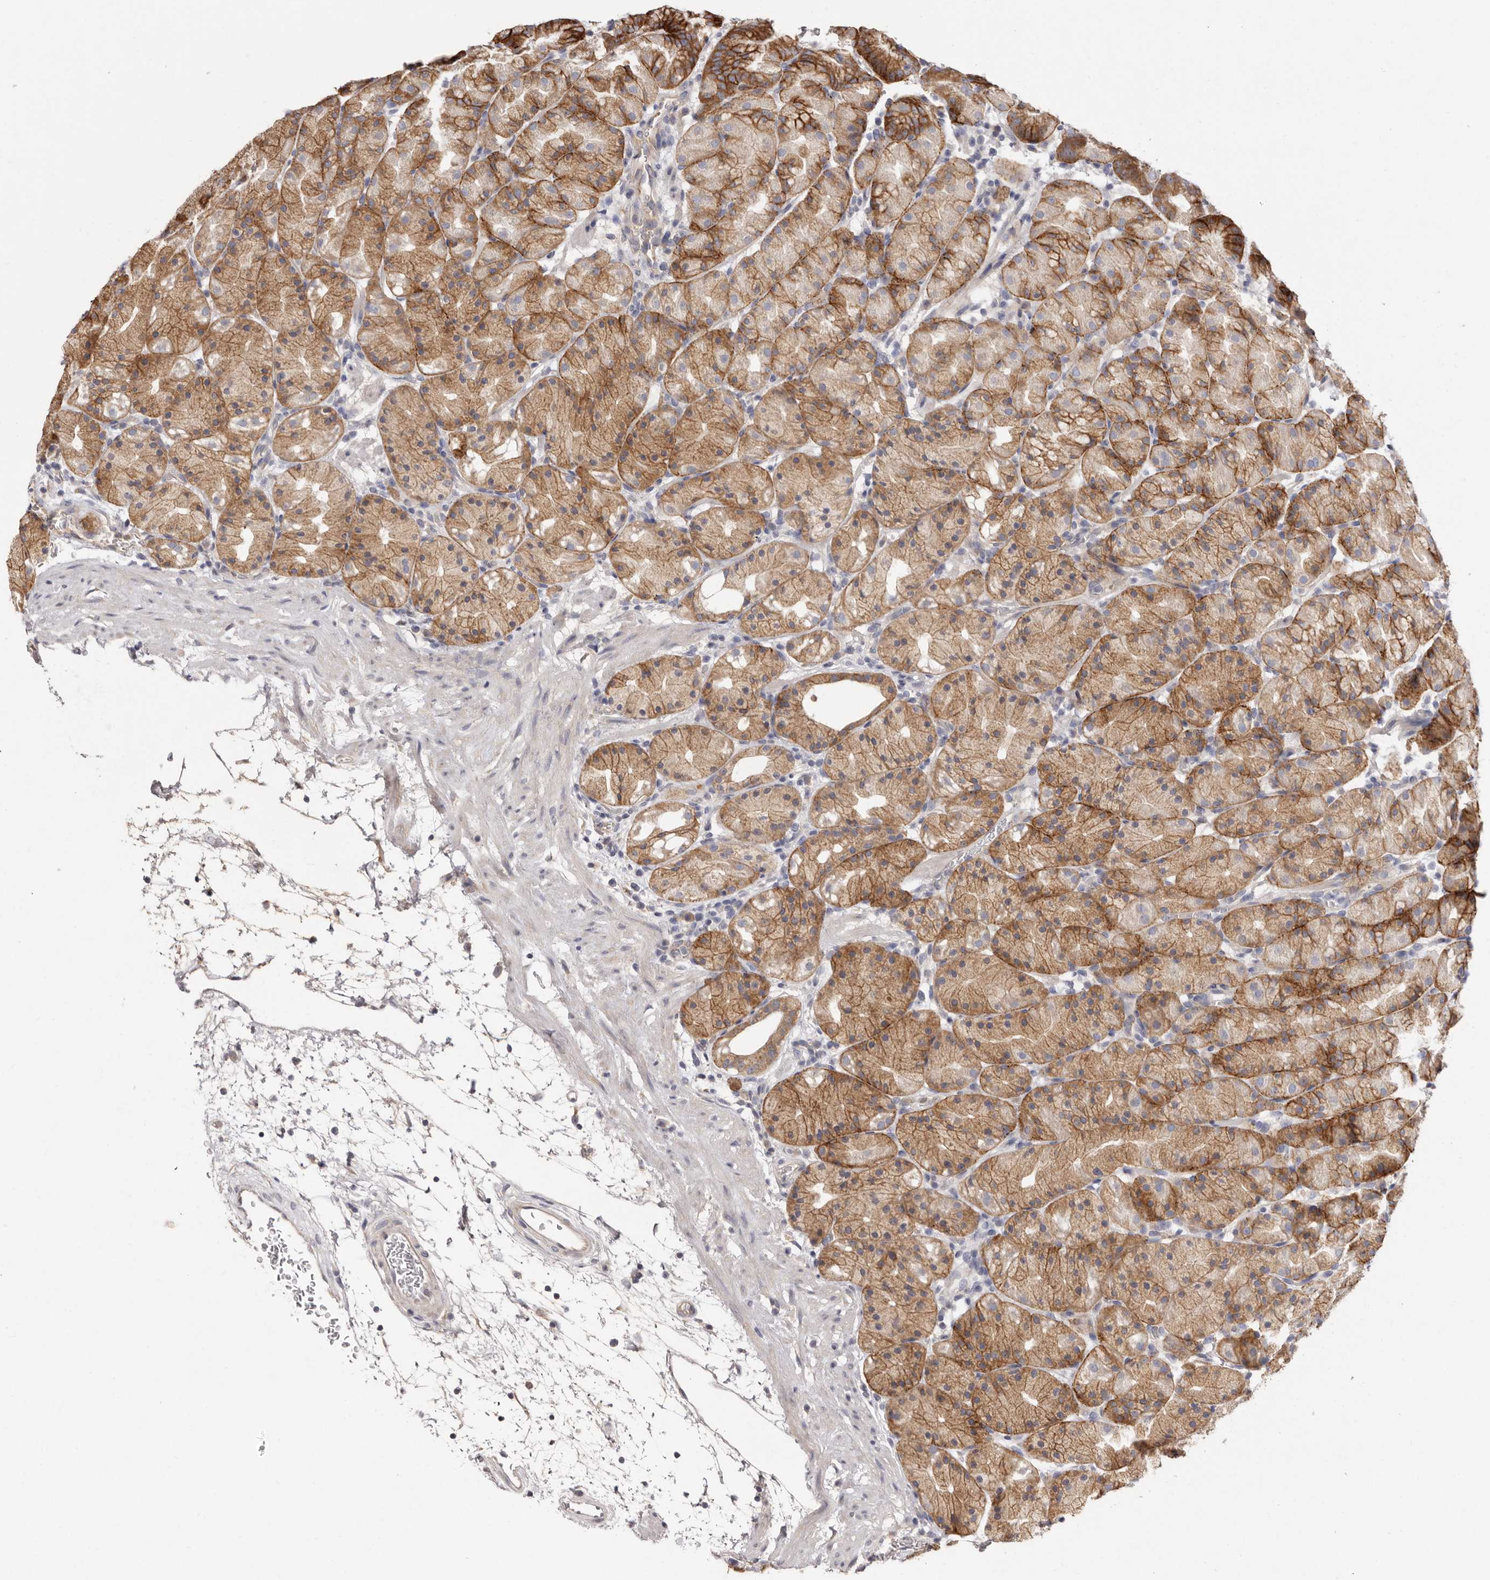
{"staining": {"intensity": "strong", "quantity": ">75%", "location": "cytoplasmic/membranous"}, "tissue": "stomach", "cell_type": "Glandular cells", "image_type": "normal", "snomed": [{"axis": "morphology", "description": "Normal tissue, NOS"}, {"axis": "topography", "description": "Stomach, upper"}], "caption": "Glandular cells demonstrate high levels of strong cytoplasmic/membranous staining in about >75% of cells in unremarkable human stomach. Nuclei are stained in blue.", "gene": "FAM167B", "patient": {"sex": "male", "age": 48}}